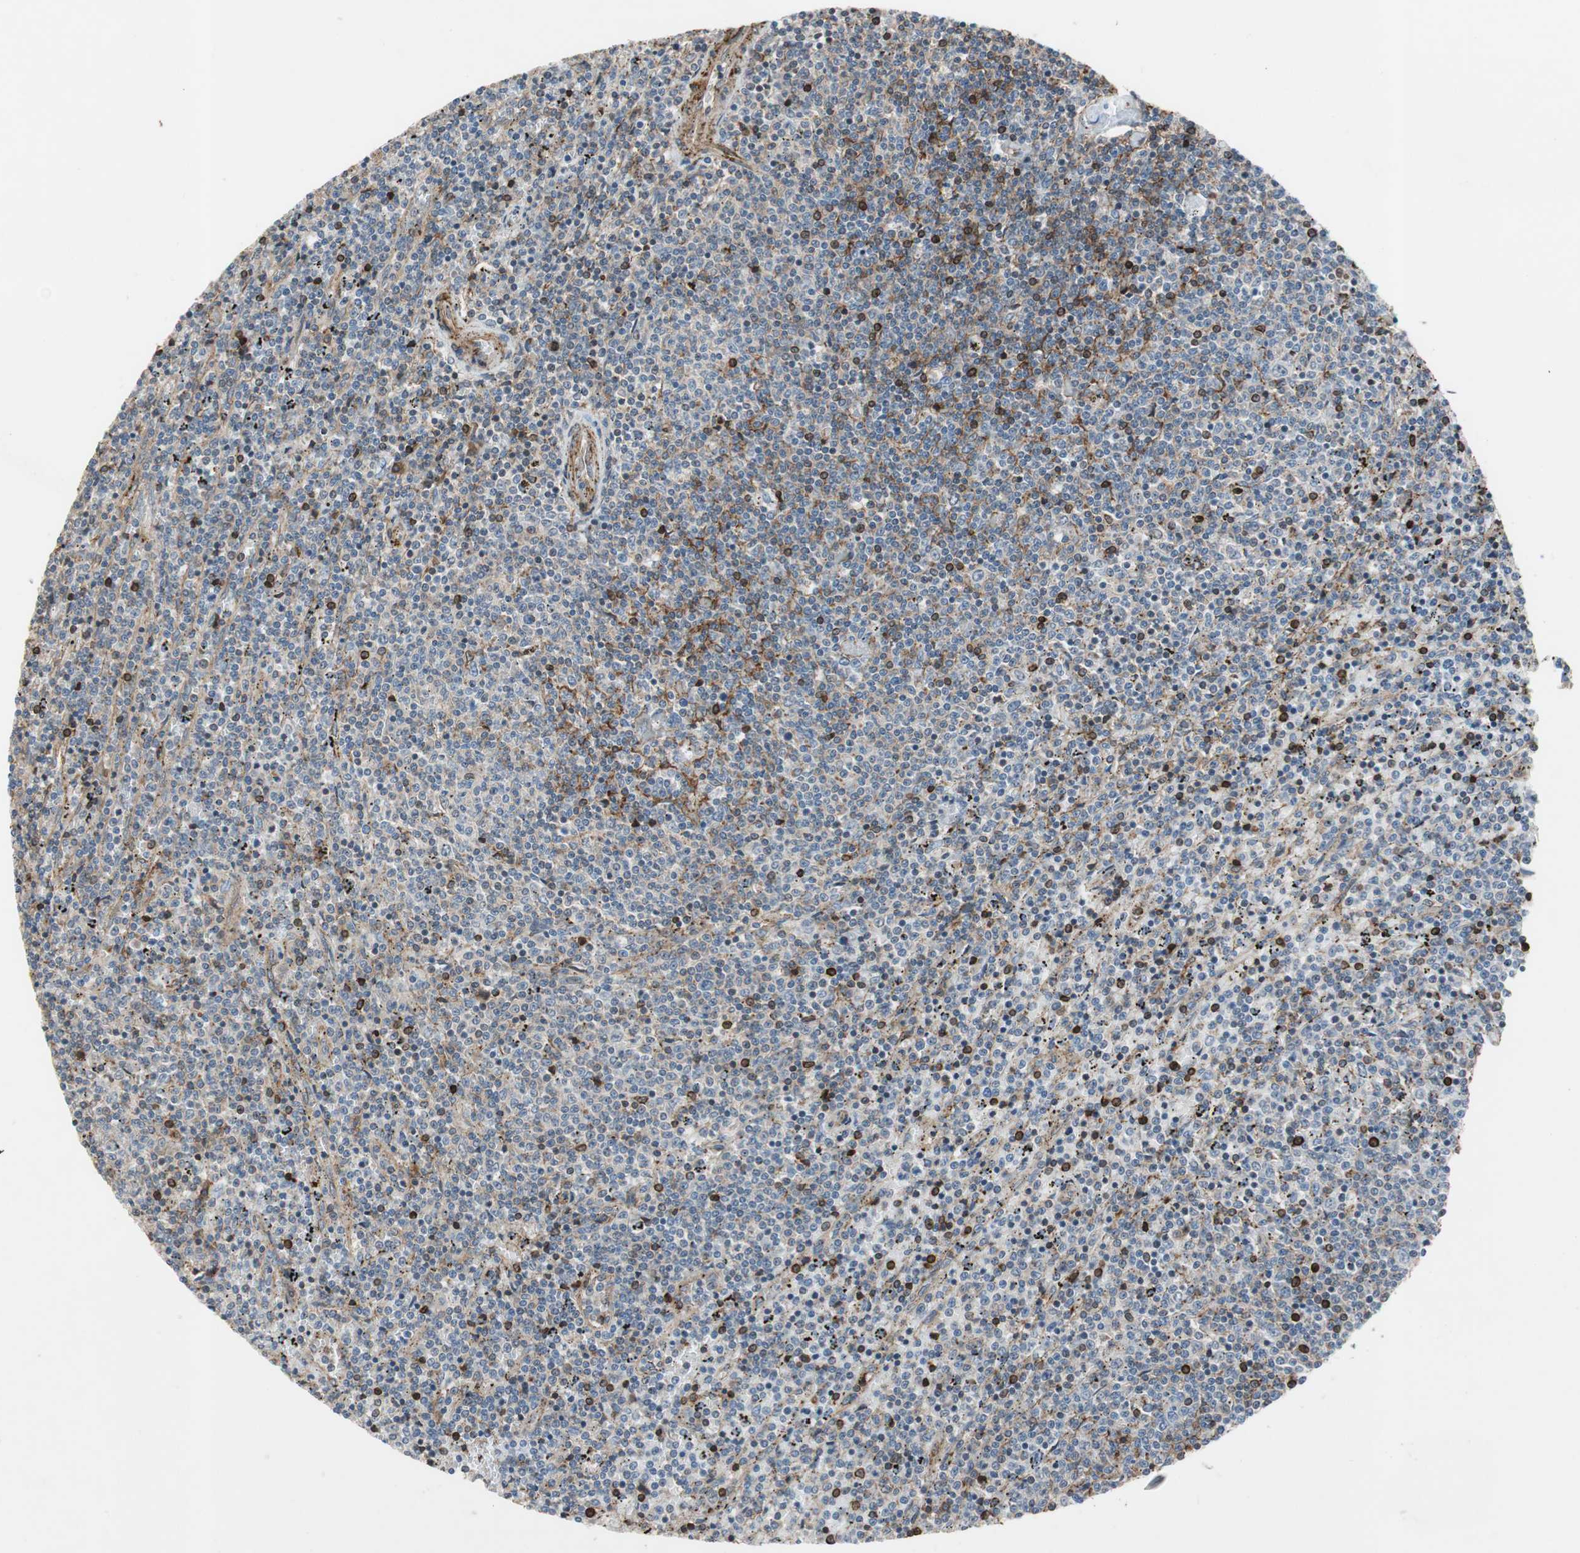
{"staining": {"intensity": "moderate", "quantity": "<25%", "location": "nuclear"}, "tissue": "lymphoma", "cell_type": "Tumor cells", "image_type": "cancer", "snomed": [{"axis": "morphology", "description": "Malignant lymphoma, non-Hodgkin's type, Low grade"}, {"axis": "topography", "description": "Spleen"}], "caption": "Tumor cells exhibit low levels of moderate nuclear positivity in about <25% of cells in lymphoma.", "gene": "GRHL1", "patient": {"sex": "female", "age": 50}}